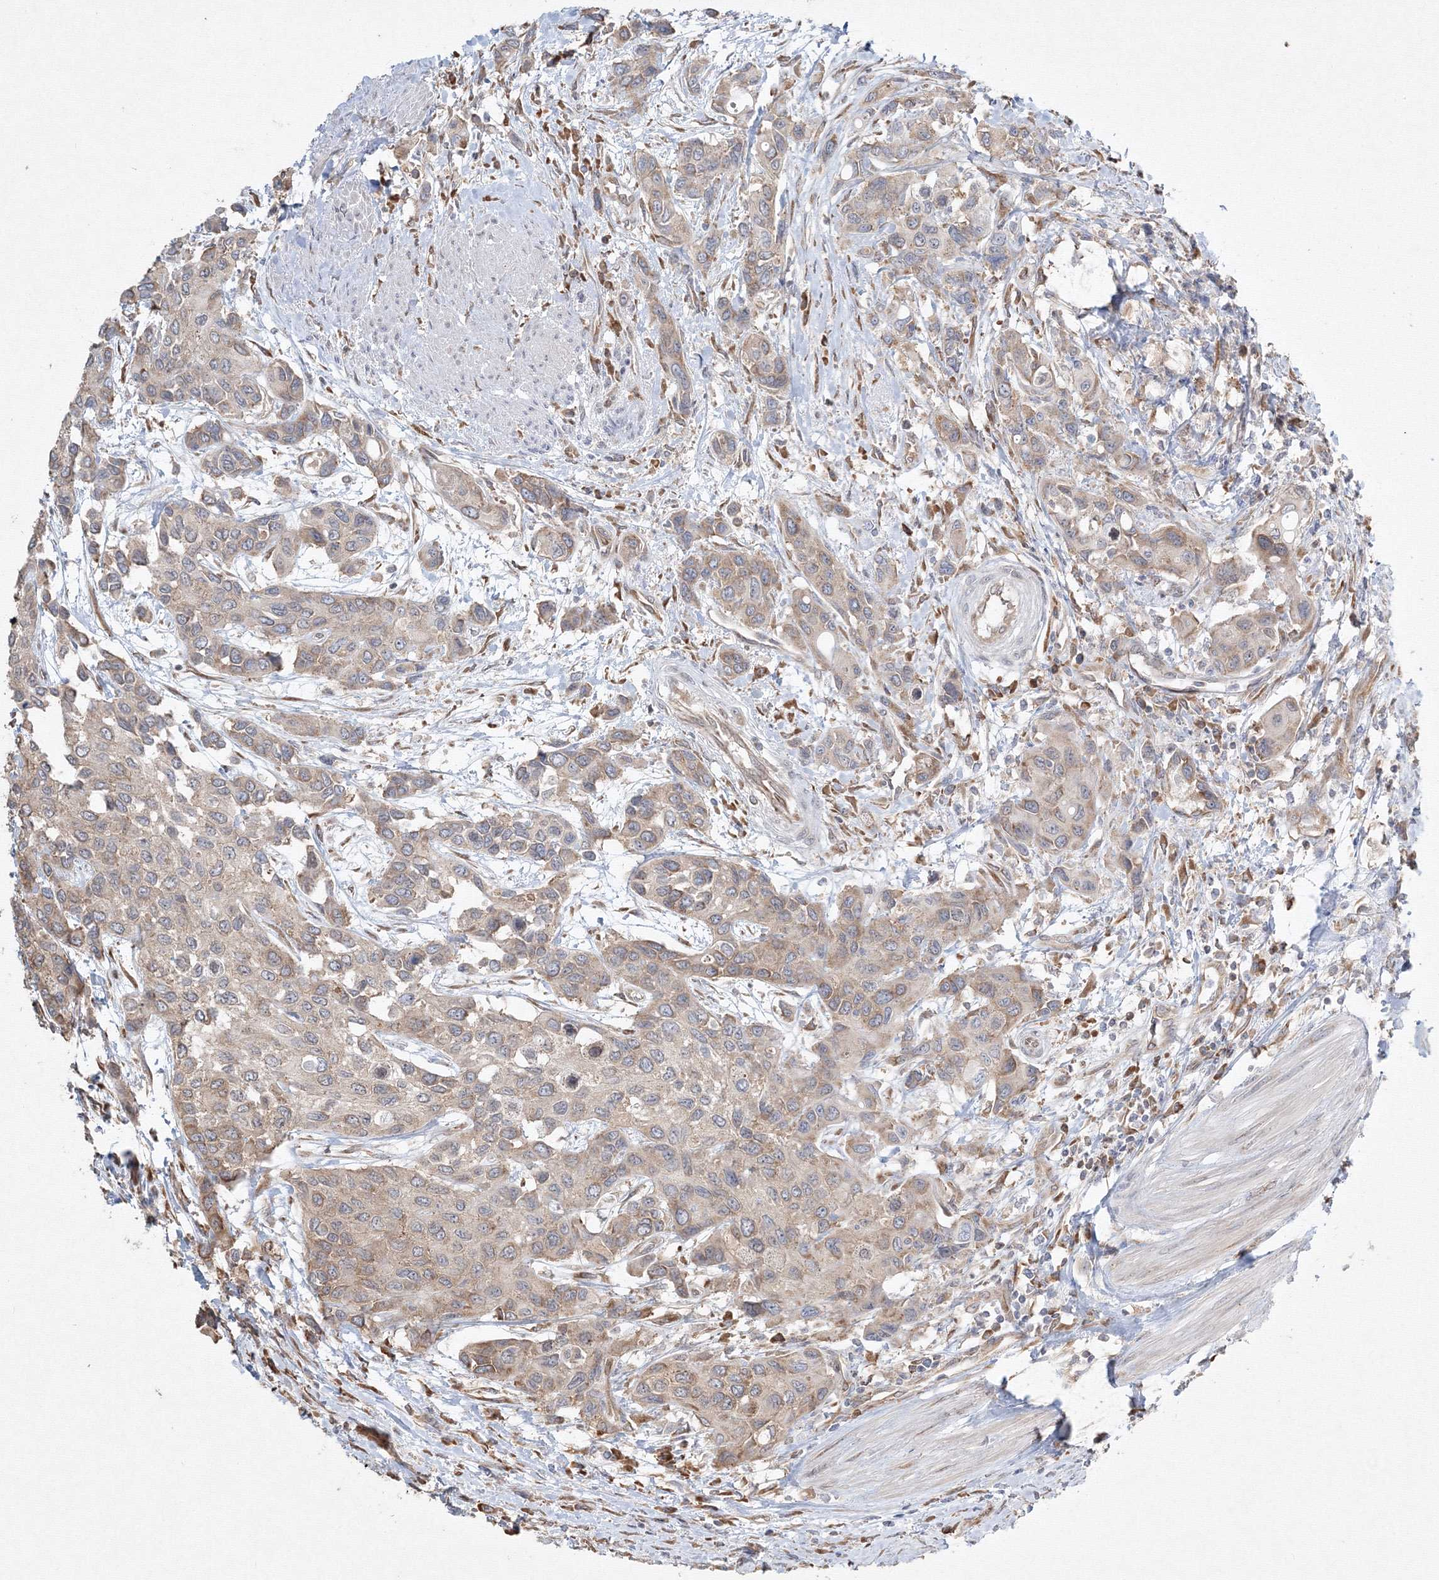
{"staining": {"intensity": "weak", "quantity": "25%-75%", "location": "cytoplasmic/membranous"}, "tissue": "urothelial cancer", "cell_type": "Tumor cells", "image_type": "cancer", "snomed": [{"axis": "morphology", "description": "Normal tissue, NOS"}, {"axis": "morphology", "description": "Urothelial carcinoma, High grade"}, {"axis": "topography", "description": "Vascular tissue"}, {"axis": "topography", "description": "Urinary bladder"}], "caption": "High-grade urothelial carcinoma was stained to show a protein in brown. There is low levels of weak cytoplasmic/membranous expression in approximately 25%-75% of tumor cells.", "gene": "FBXL8", "patient": {"sex": "female", "age": 56}}